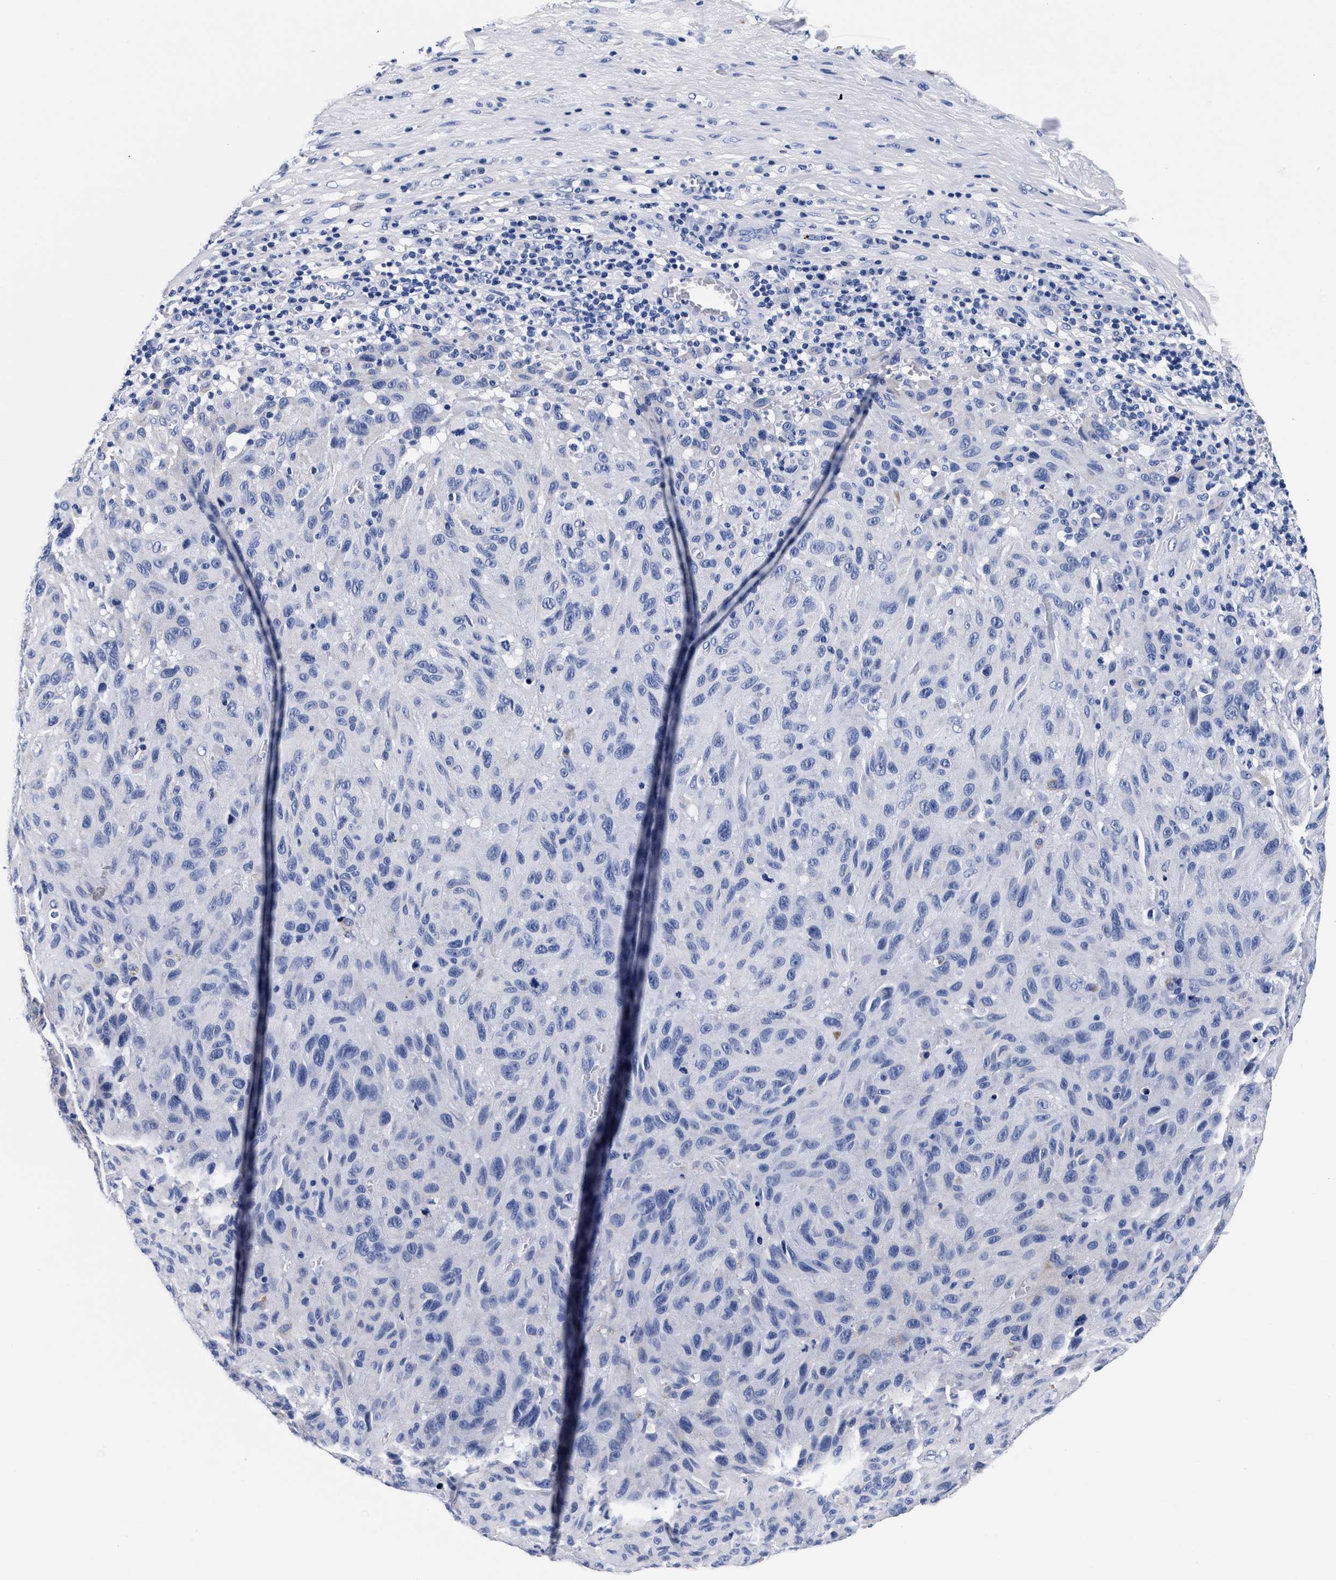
{"staining": {"intensity": "negative", "quantity": "none", "location": "none"}, "tissue": "melanoma", "cell_type": "Tumor cells", "image_type": "cancer", "snomed": [{"axis": "morphology", "description": "Malignant melanoma, NOS"}, {"axis": "topography", "description": "Skin"}], "caption": "Immunohistochemical staining of human melanoma shows no significant staining in tumor cells.", "gene": "RAB3B", "patient": {"sex": "male", "age": 66}}